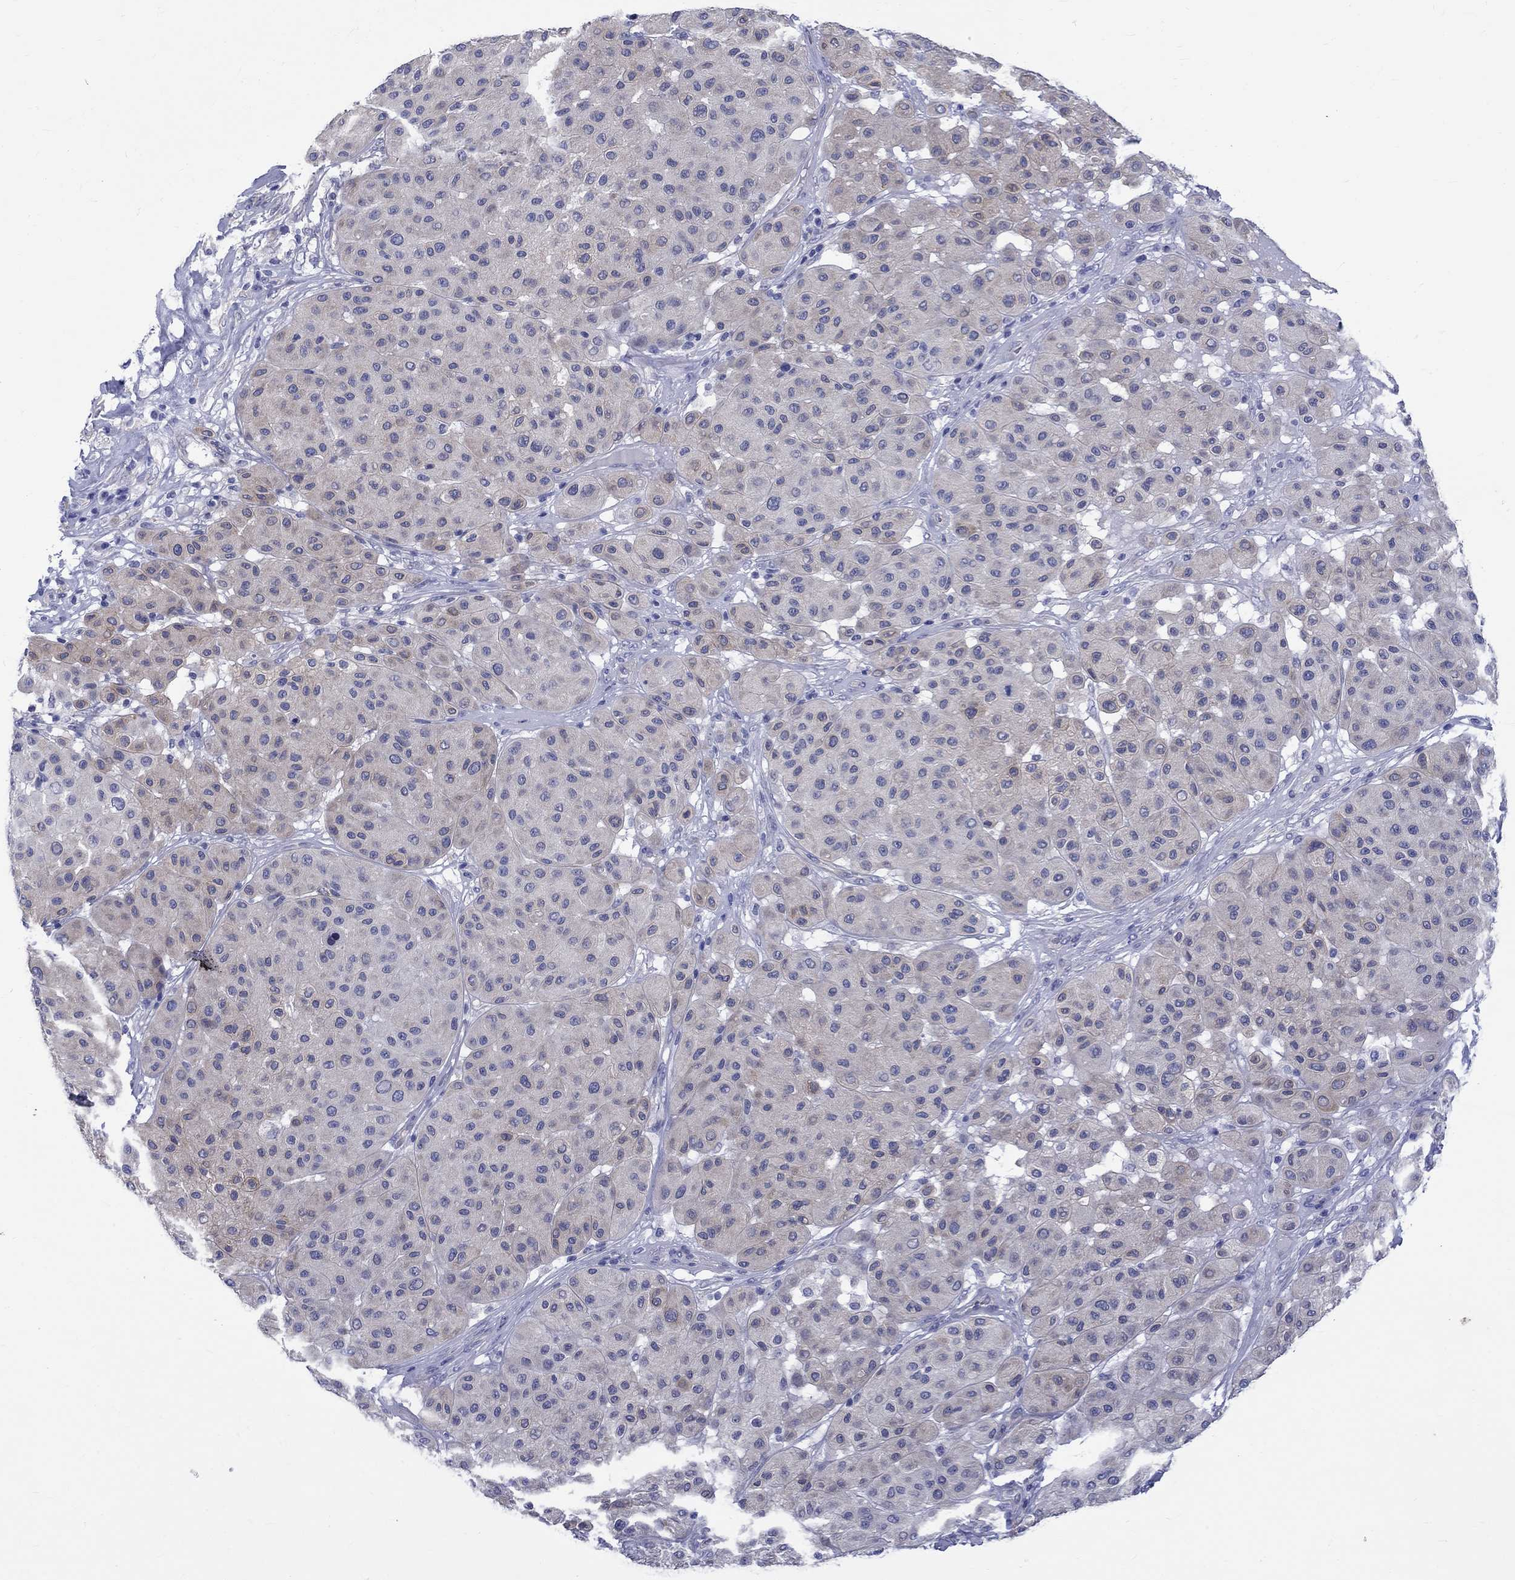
{"staining": {"intensity": "negative", "quantity": "none", "location": "none"}, "tissue": "melanoma", "cell_type": "Tumor cells", "image_type": "cancer", "snomed": [{"axis": "morphology", "description": "Malignant melanoma, Metastatic site"}, {"axis": "topography", "description": "Smooth muscle"}], "caption": "This is an immunohistochemistry (IHC) histopathology image of human melanoma. There is no positivity in tumor cells.", "gene": "SH2D7", "patient": {"sex": "male", "age": 41}}